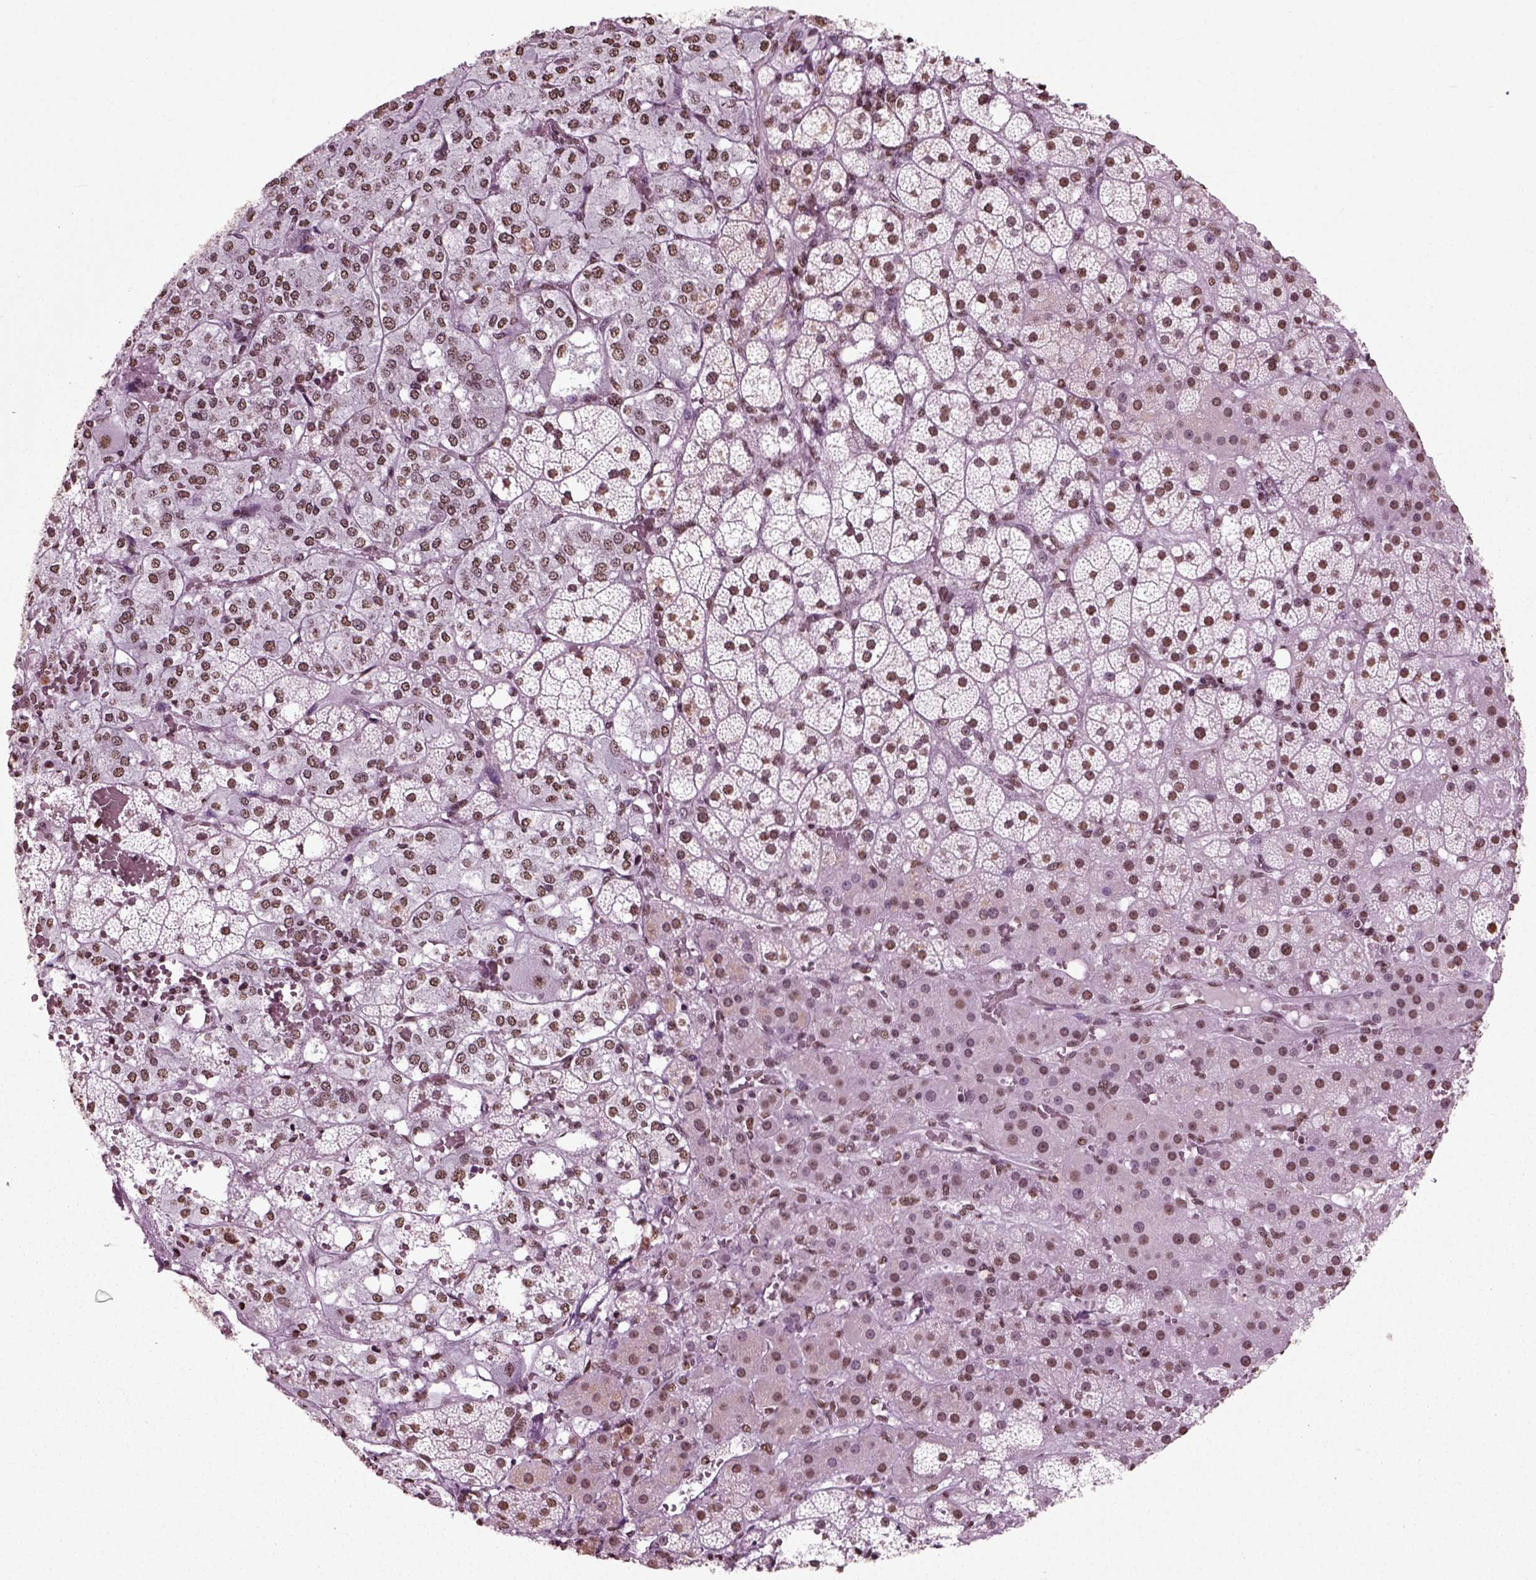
{"staining": {"intensity": "strong", "quantity": ">75%", "location": "nuclear"}, "tissue": "adrenal gland", "cell_type": "Glandular cells", "image_type": "normal", "snomed": [{"axis": "morphology", "description": "Normal tissue, NOS"}, {"axis": "topography", "description": "Adrenal gland"}], "caption": "This is a micrograph of immunohistochemistry (IHC) staining of unremarkable adrenal gland, which shows strong staining in the nuclear of glandular cells.", "gene": "POLR1H", "patient": {"sex": "male", "age": 53}}